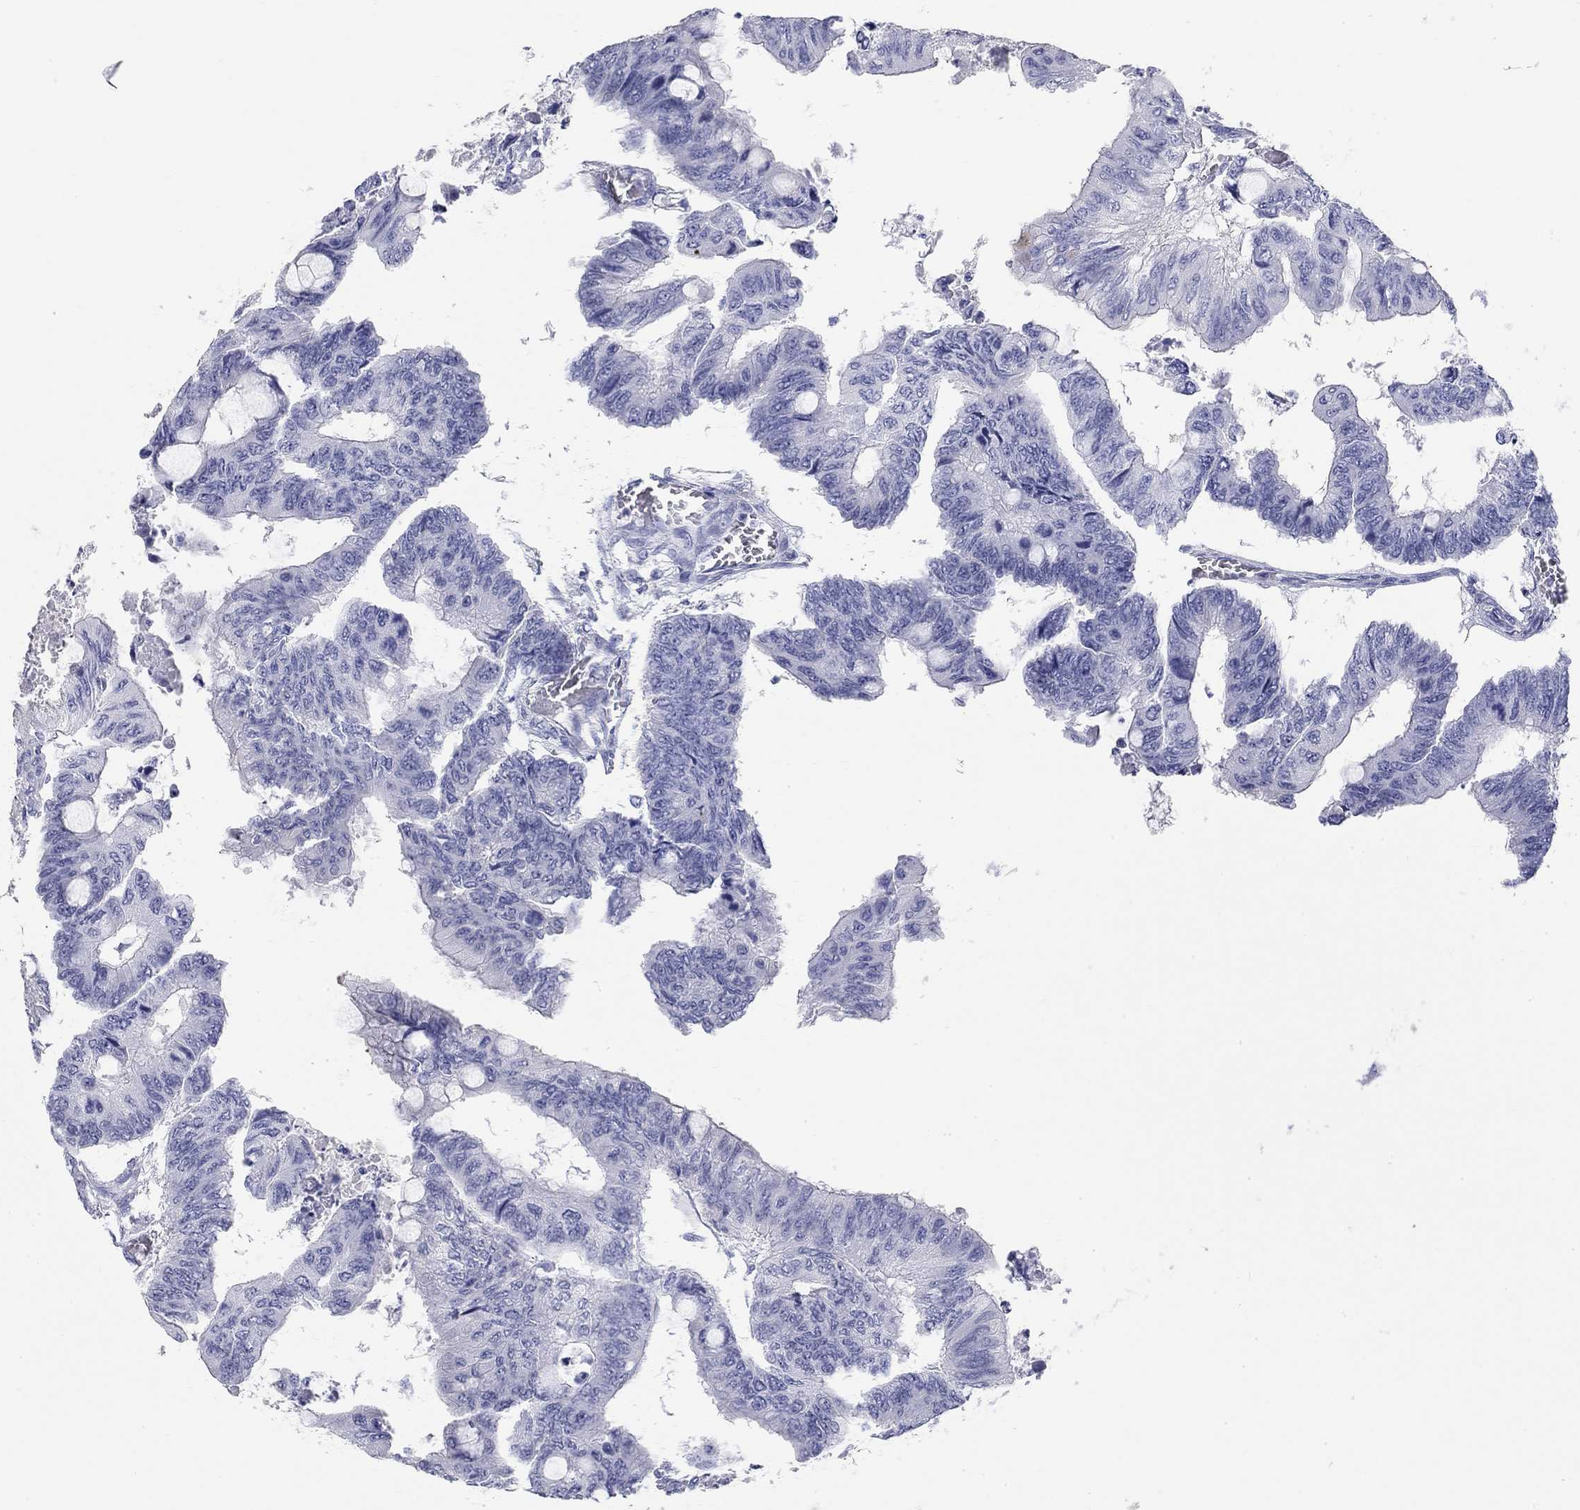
{"staining": {"intensity": "negative", "quantity": "none", "location": "none"}, "tissue": "colorectal cancer", "cell_type": "Tumor cells", "image_type": "cancer", "snomed": [{"axis": "morphology", "description": "Normal tissue, NOS"}, {"axis": "morphology", "description": "Adenocarcinoma, NOS"}, {"axis": "topography", "description": "Rectum"}, {"axis": "topography", "description": "Peripheral nerve tissue"}], "caption": "Immunohistochemistry (IHC) of colorectal adenocarcinoma exhibits no staining in tumor cells.", "gene": "PHOX2B", "patient": {"sex": "male", "age": 92}}